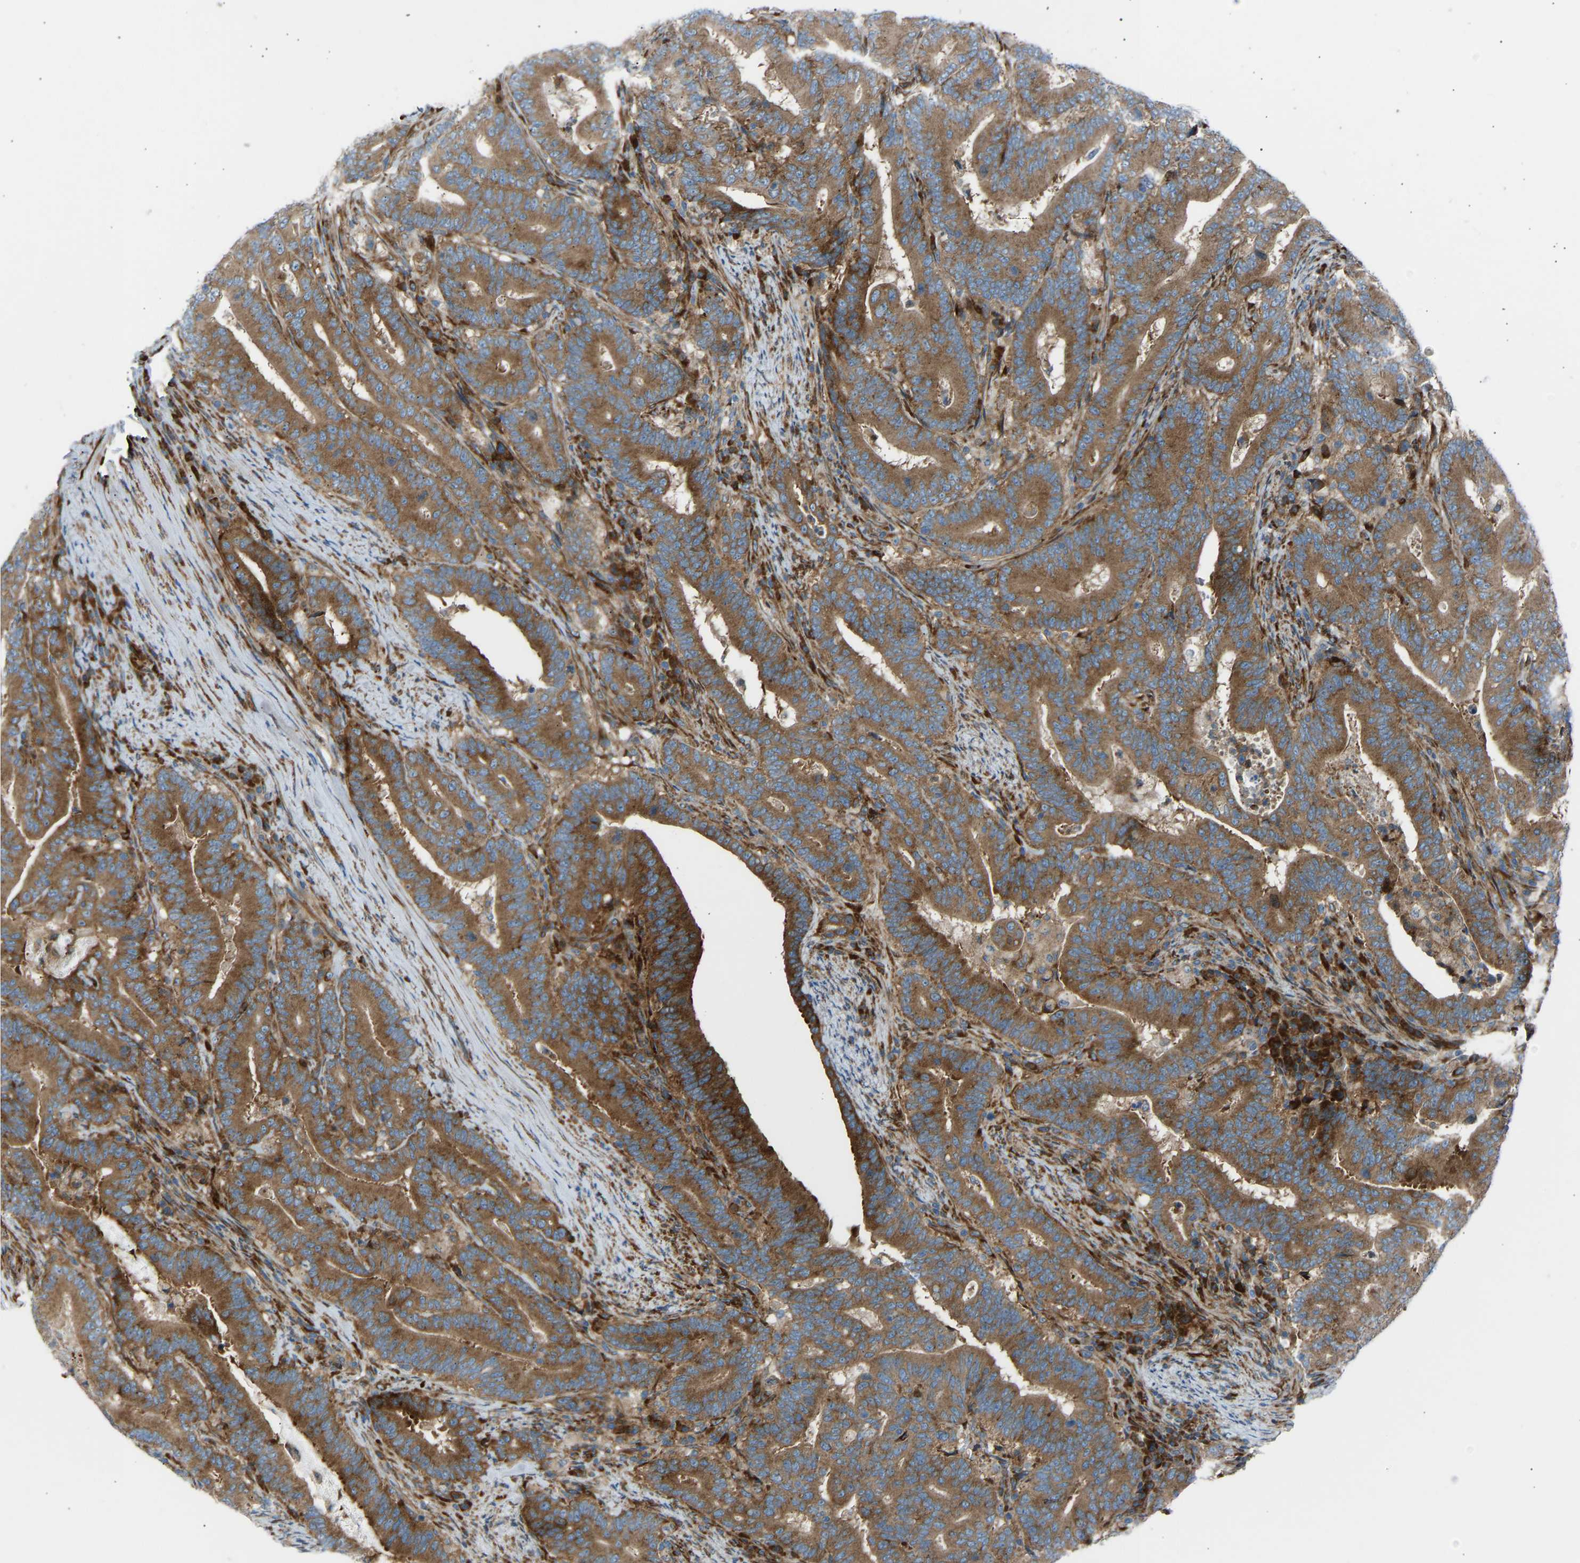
{"staining": {"intensity": "moderate", "quantity": ">75%", "location": "cytoplasmic/membranous"}, "tissue": "colorectal cancer", "cell_type": "Tumor cells", "image_type": "cancer", "snomed": [{"axis": "morphology", "description": "Adenocarcinoma, NOS"}, {"axis": "topography", "description": "Colon"}], "caption": "Immunohistochemistry image of neoplastic tissue: colorectal cancer (adenocarcinoma) stained using immunohistochemistry (IHC) displays medium levels of moderate protein expression localized specifically in the cytoplasmic/membranous of tumor cells, appearing as a cytoplasmic/membranous brown color.", "gene": "VPS41", "patient": {"sex": "female", "age": 66}}